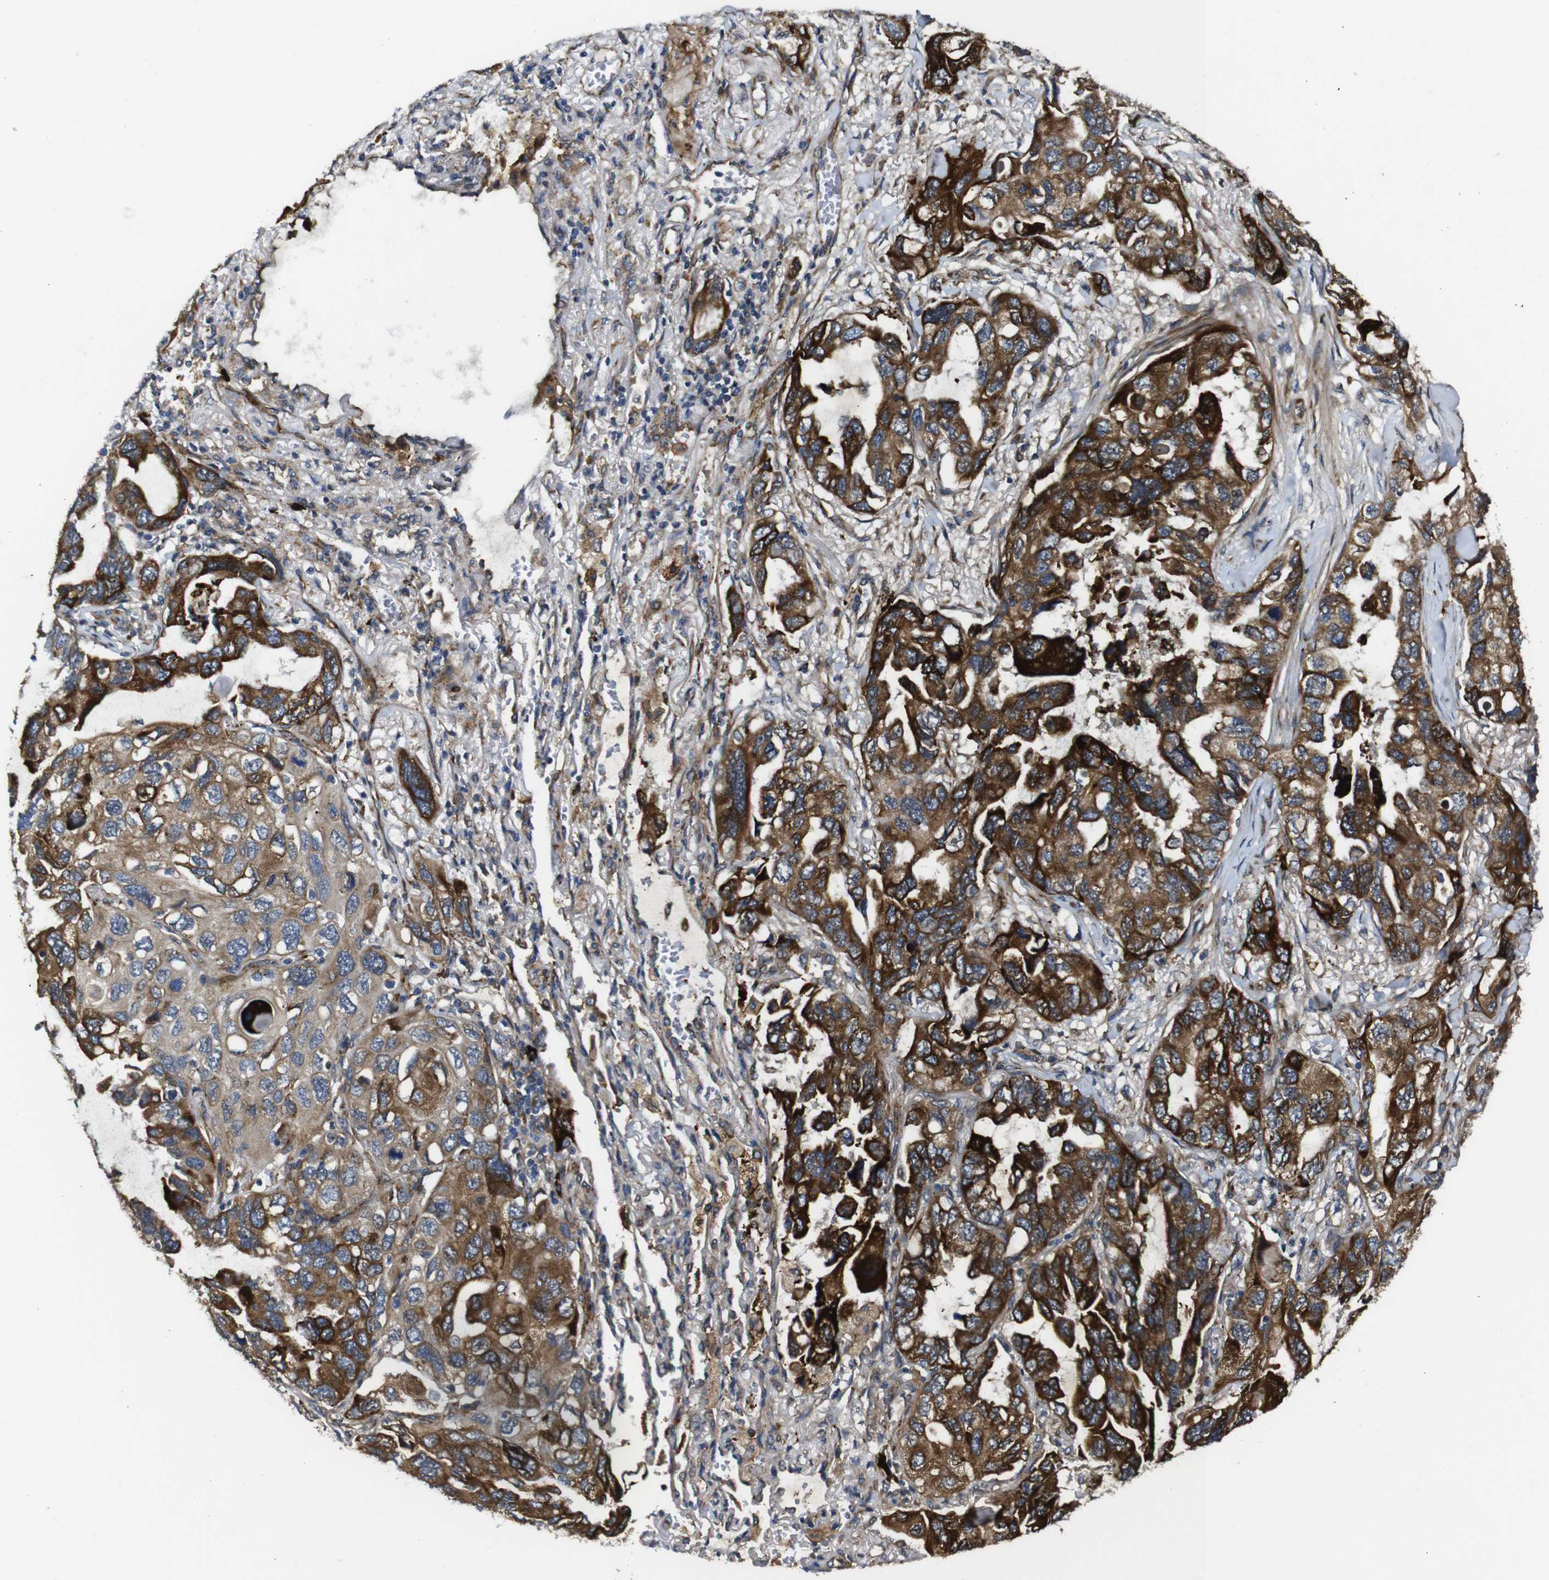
{"staining": {"intensity": "strong", "quantity": ">75%", "location": "cytoplasmic/membranous"}, "tissue": "lung cancer", "cell_type": "Tumor cells", "image_type": "cancer", "snomed": [{"axis": "morphology", "description": "Squamous cell carcinoma, NOS"}, {"axis": "topography", "description": "Lung"}], "caption": "Brown immunohistochemical staining in lung cancer shows strong cytoplasmic/membranous expression in about >75% of tumor cells. Using DAB (brown) and hematoxylin (blue) stains, captured at high magnification using brightfield microscopy.", "gene": "UBE2G2", "patient": {"sex": "female", "age": 73}}